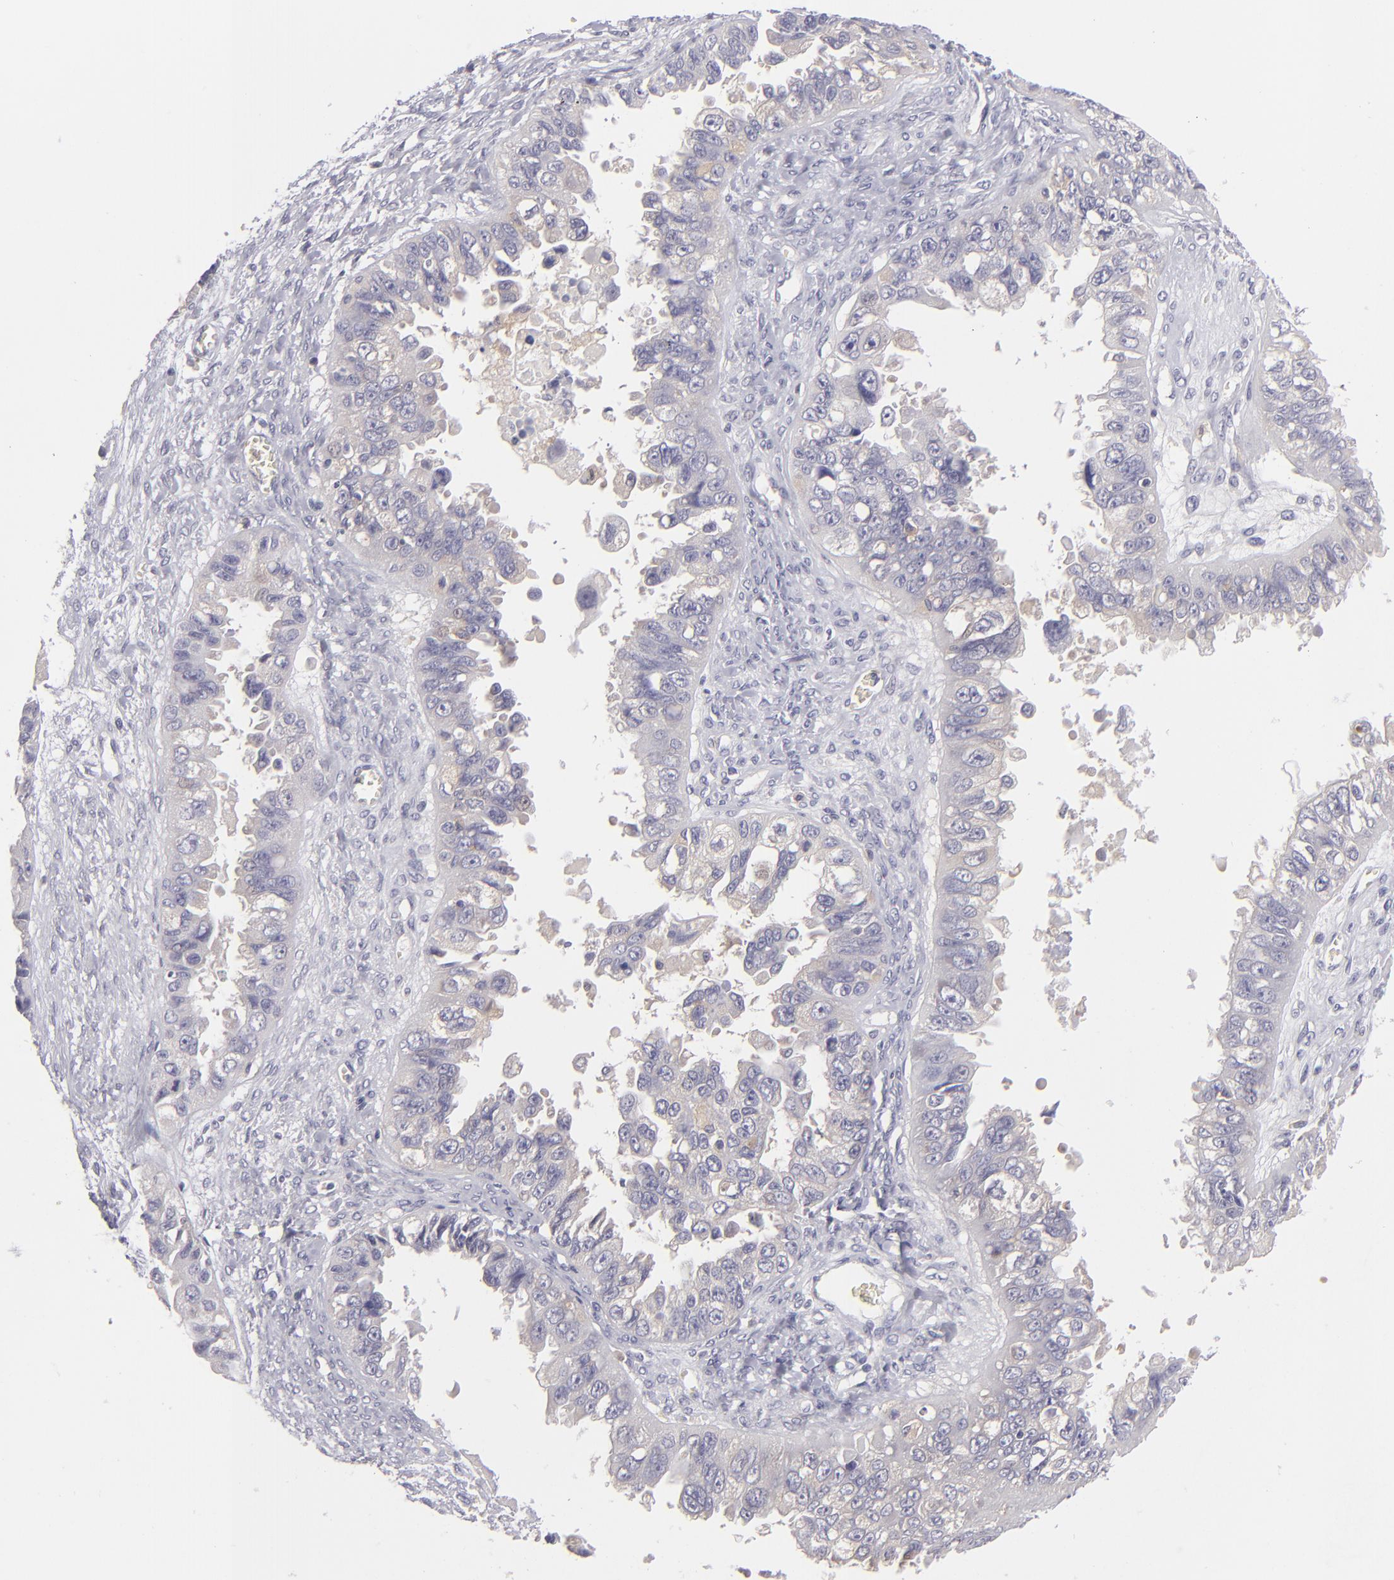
{"staining": {"intensity": "weak", "quantity": "<25%", "location": "cytoplasmic/membranous"}, "tissue": "ovarian cancer", "cell_type": "Tumor cells", "image_type": "cancer", "snomed": [{"axis": "morphology", "description": "Carcinoma, endometroid"}, {"axis": "topography", "description": "Ovary"}], "caption": "This is a photomicrograph of immunohistochemistry (IHC) staining of ovarian cancer (endometroid carcinoma), which shows no positivity in tumor cells. The staining is performed using DAB brown chromogen with nuclei counter-stained in using hematoxylin.", "gene": "MMP10", "patient": {"sex": "female", "age": 85}}